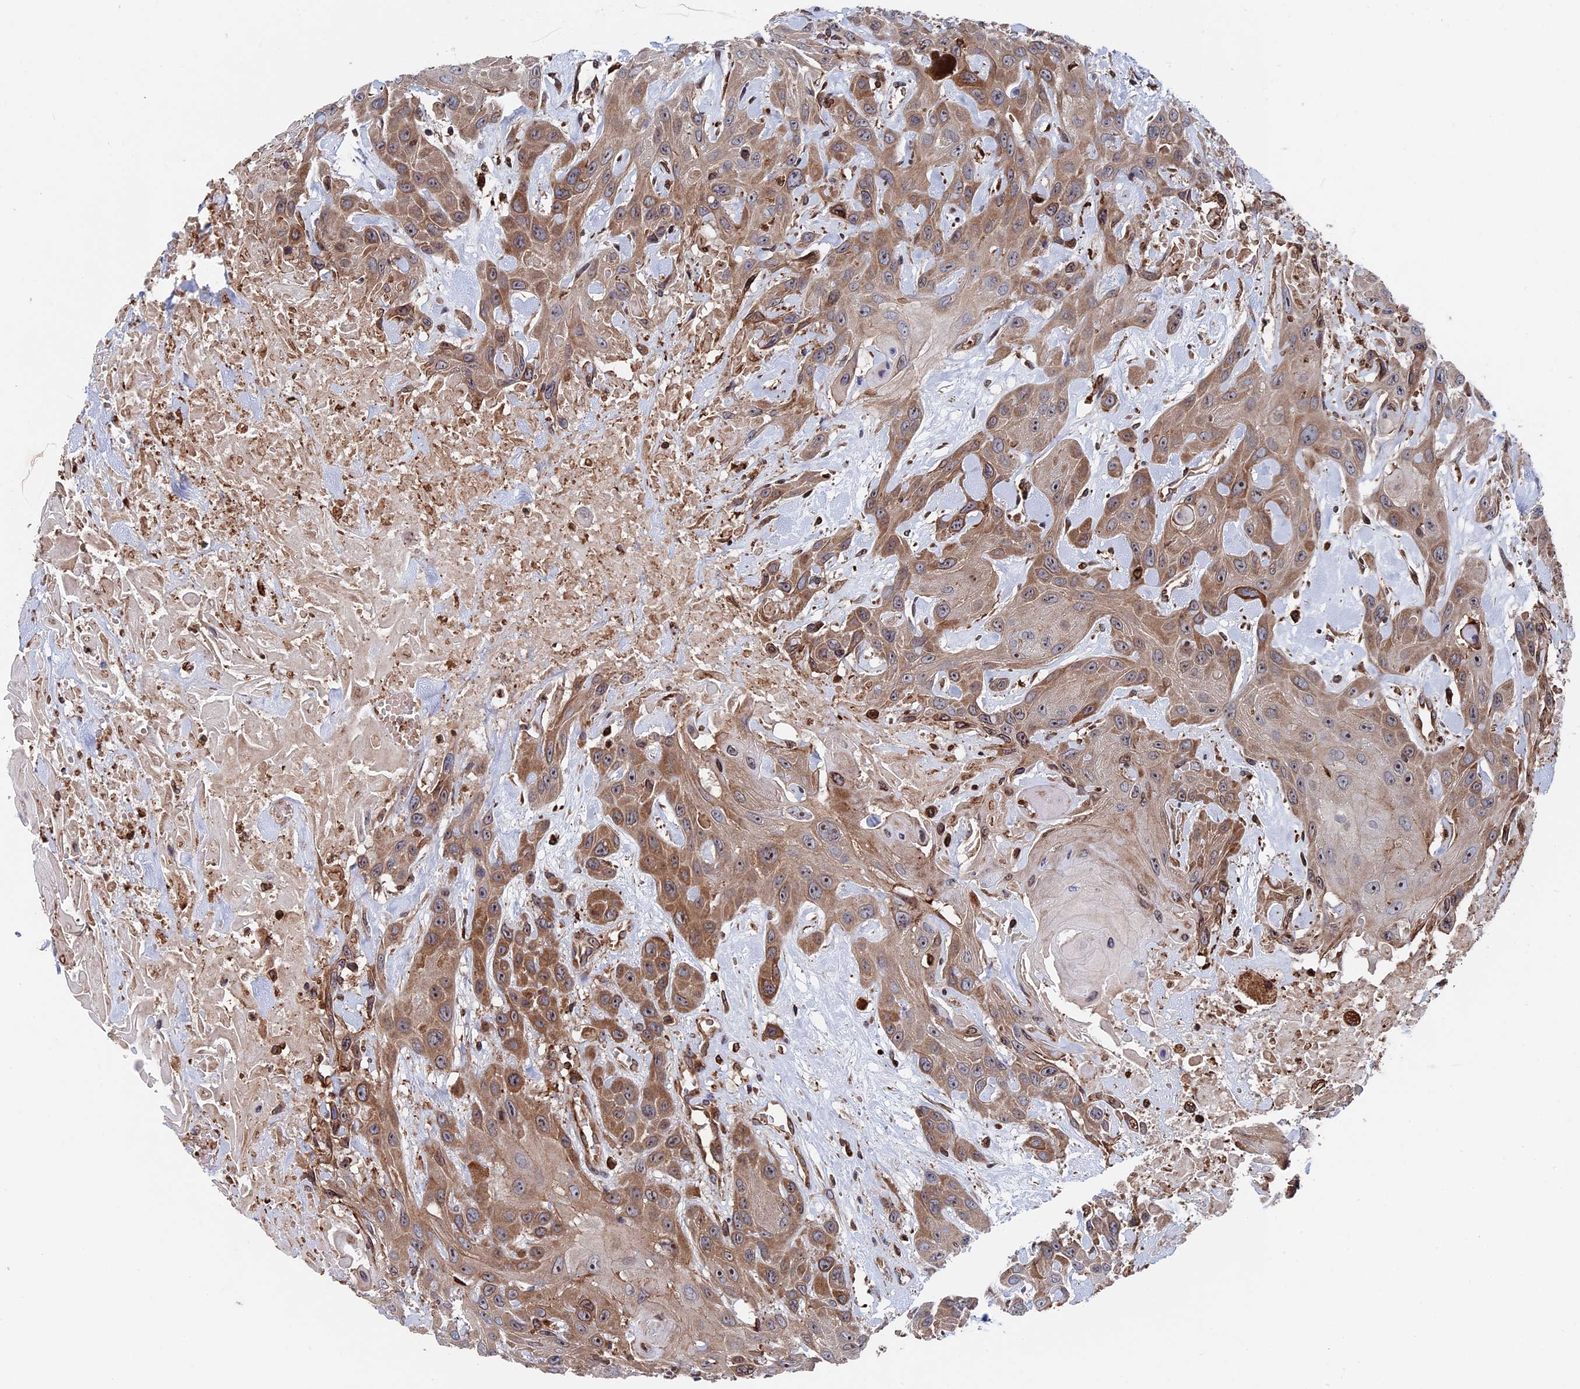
{"staining": {"intensity": "moderate", "quantity": ">75%", "location": "cytoplasmic/membranous"}, "tissue": "head and neck cancer", "cell_type": "Tumor cells", "image_type": "cancer", "snomed": [{"axis": "morphology", "description": "Squamous cell carcinoma, NOS"}, {"axis": "topography", "description": "Head-Neck"}], "caption": "A histopathology image of human squamous cell carcinoma (head and neck) stained for a protein shows moderate cytoplasmic/membranous brown staining in tumor cells.", "gene": "RPUSD1", "patient": {"sex": "male", "age": 81}}